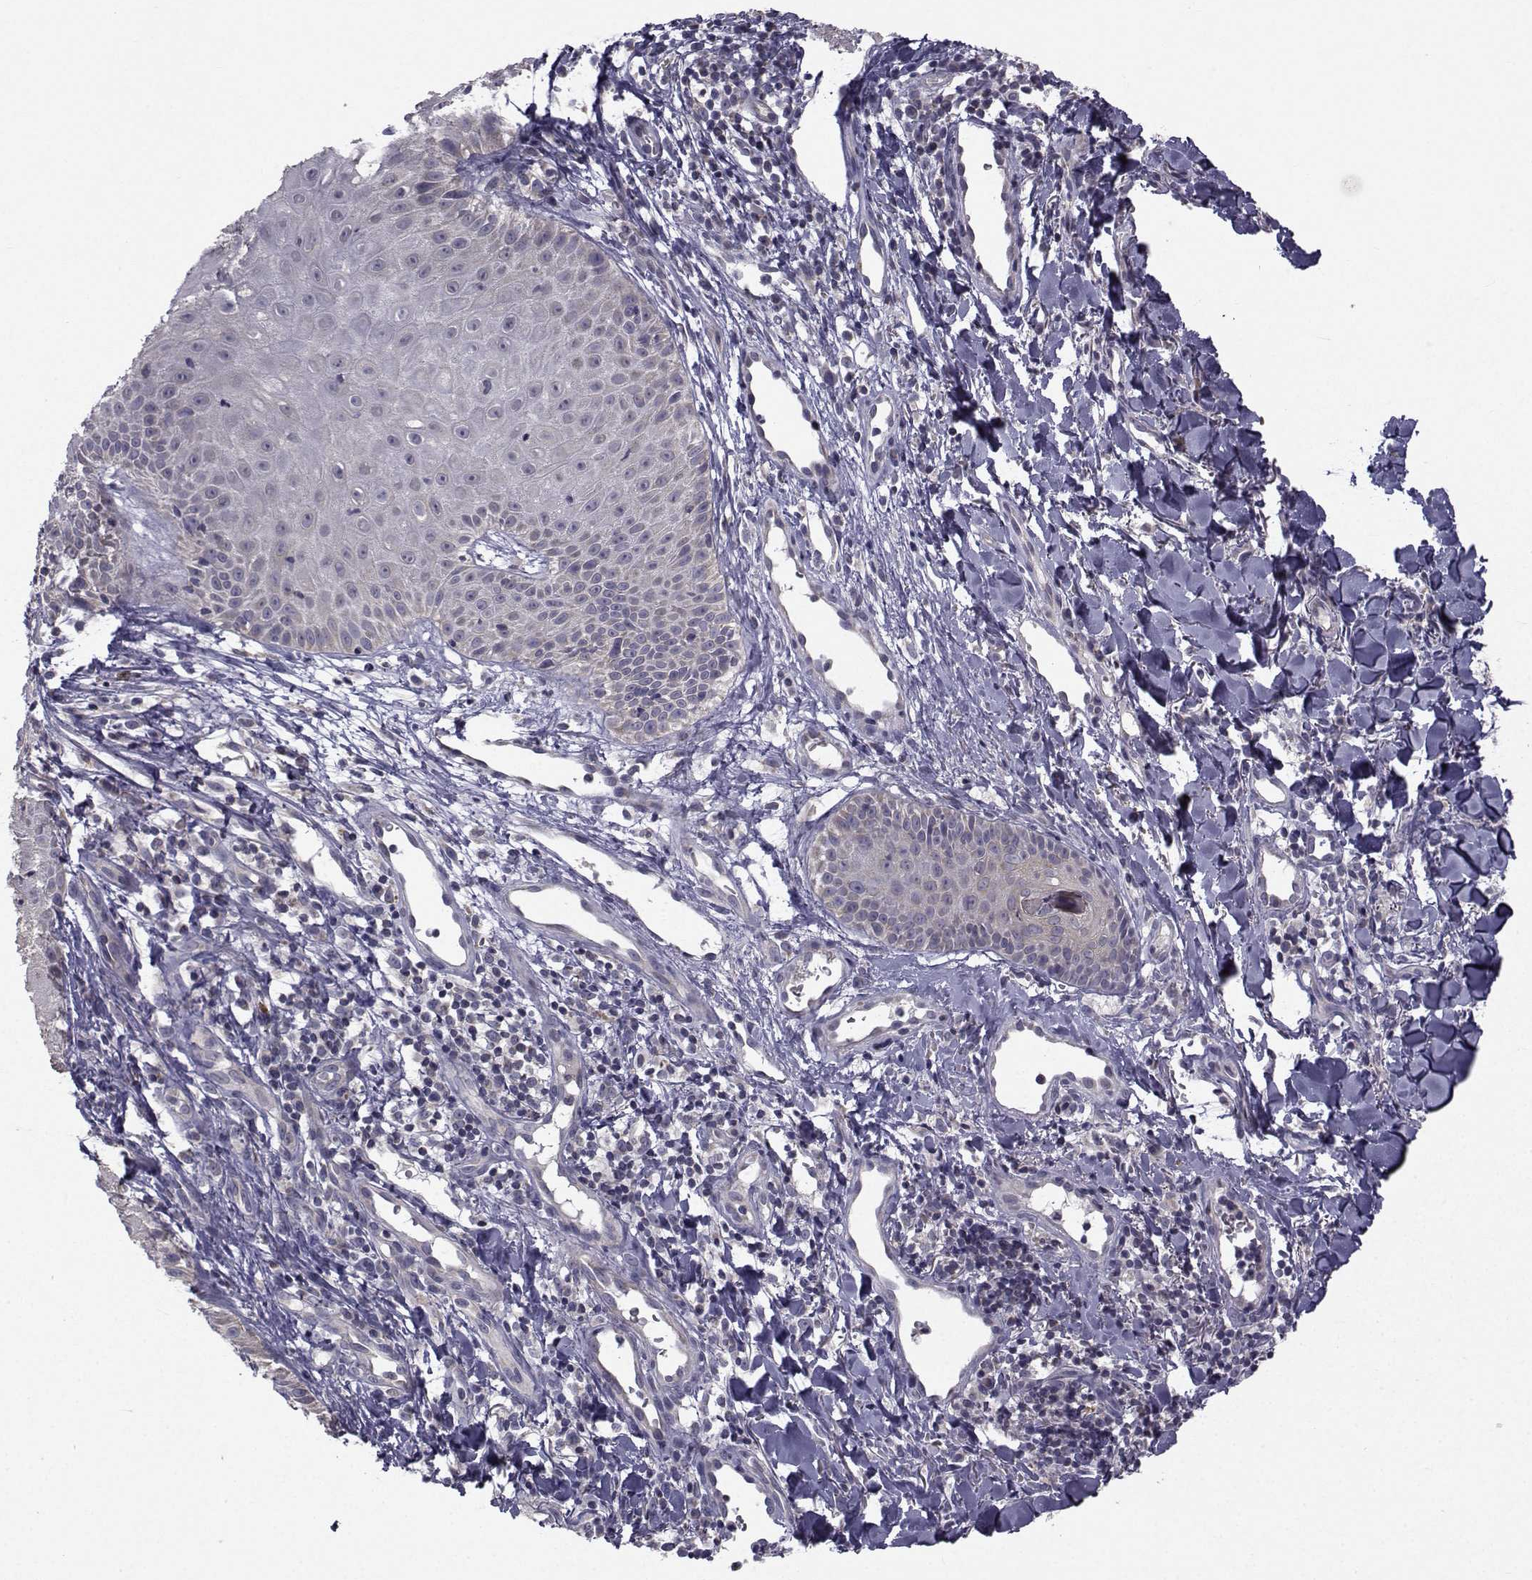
{"staining": {"intensity": "negative", "quantity": "none", "location": "none"}, "tissue": "melanoma", "cell_type": "Tumor cells", "image_type": "cancer", "snomed": [{"axis": "morphology", "description": "Malignant melanoma, NOS"}, {"axis": "topography", "description": "Skin"}], "caption": "Immunohistochemical staining of melanoma reveals no significant staining in tumor cells.", "gene": "ANGPT1", "patient": {"sex": "male", "age": 67}}